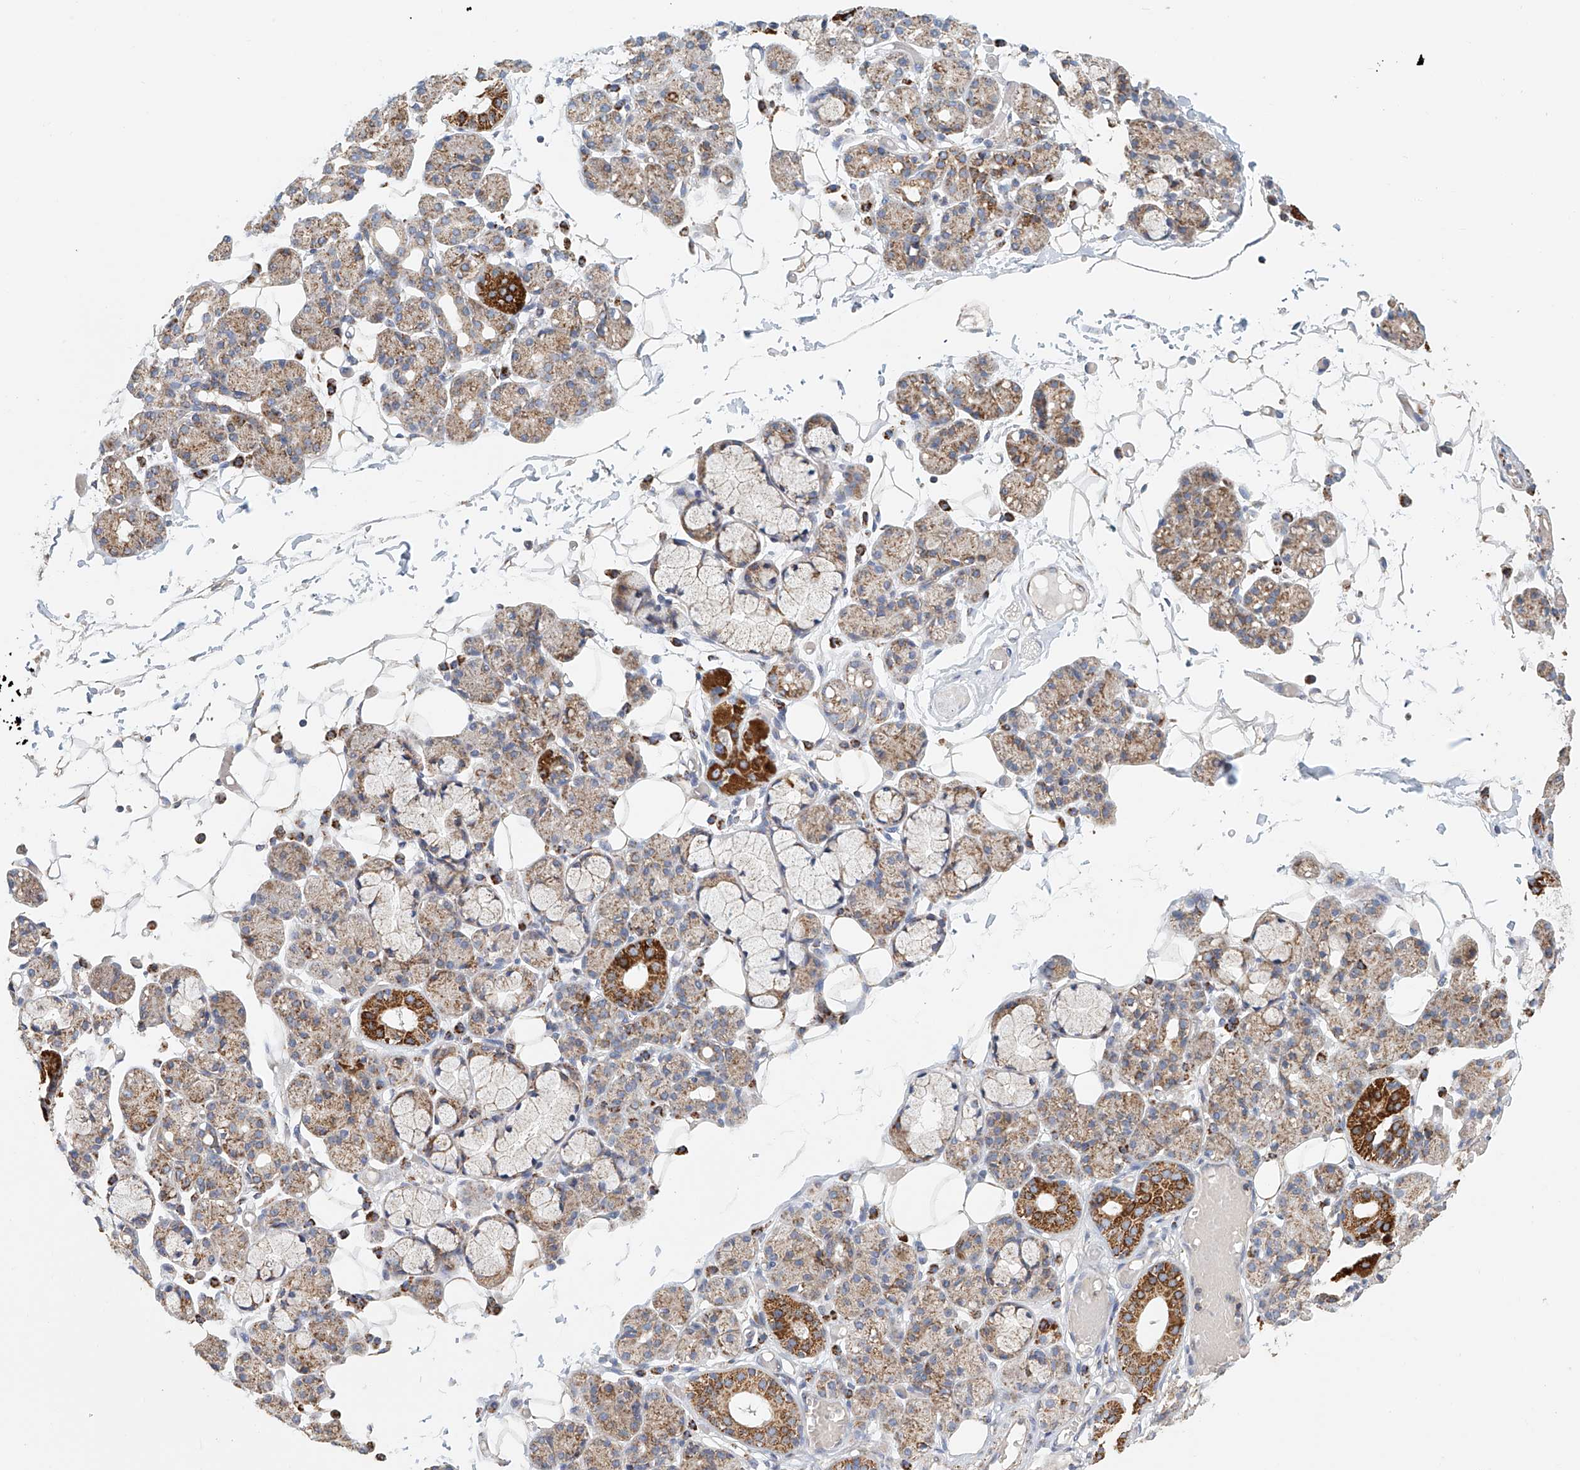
{"staining": {"intensity": "strong", "quantity": "<25%", "location": "cytoplasmic/membranous"}, "tissue": "salivary gland", "cell_type": "Glandular cells", "image_type": "normal", "snomed": [{"axis": "morphology", "description": "Normal tissue, NOS"}, {"axis": "topography", "description": "Salivary gland"}], "caption": "The micrograph exhibits immunohistochemical staining of unremarkable salivary gland. There is strong cytoplasmic/membranous expression is identified in about <25% of glandular cells. Immunohistochemistry stains the protein of interest in brown and the nuclei are stained blue.", "gene": "MCL1", "patient": {"sex": "male", "age": 63}}